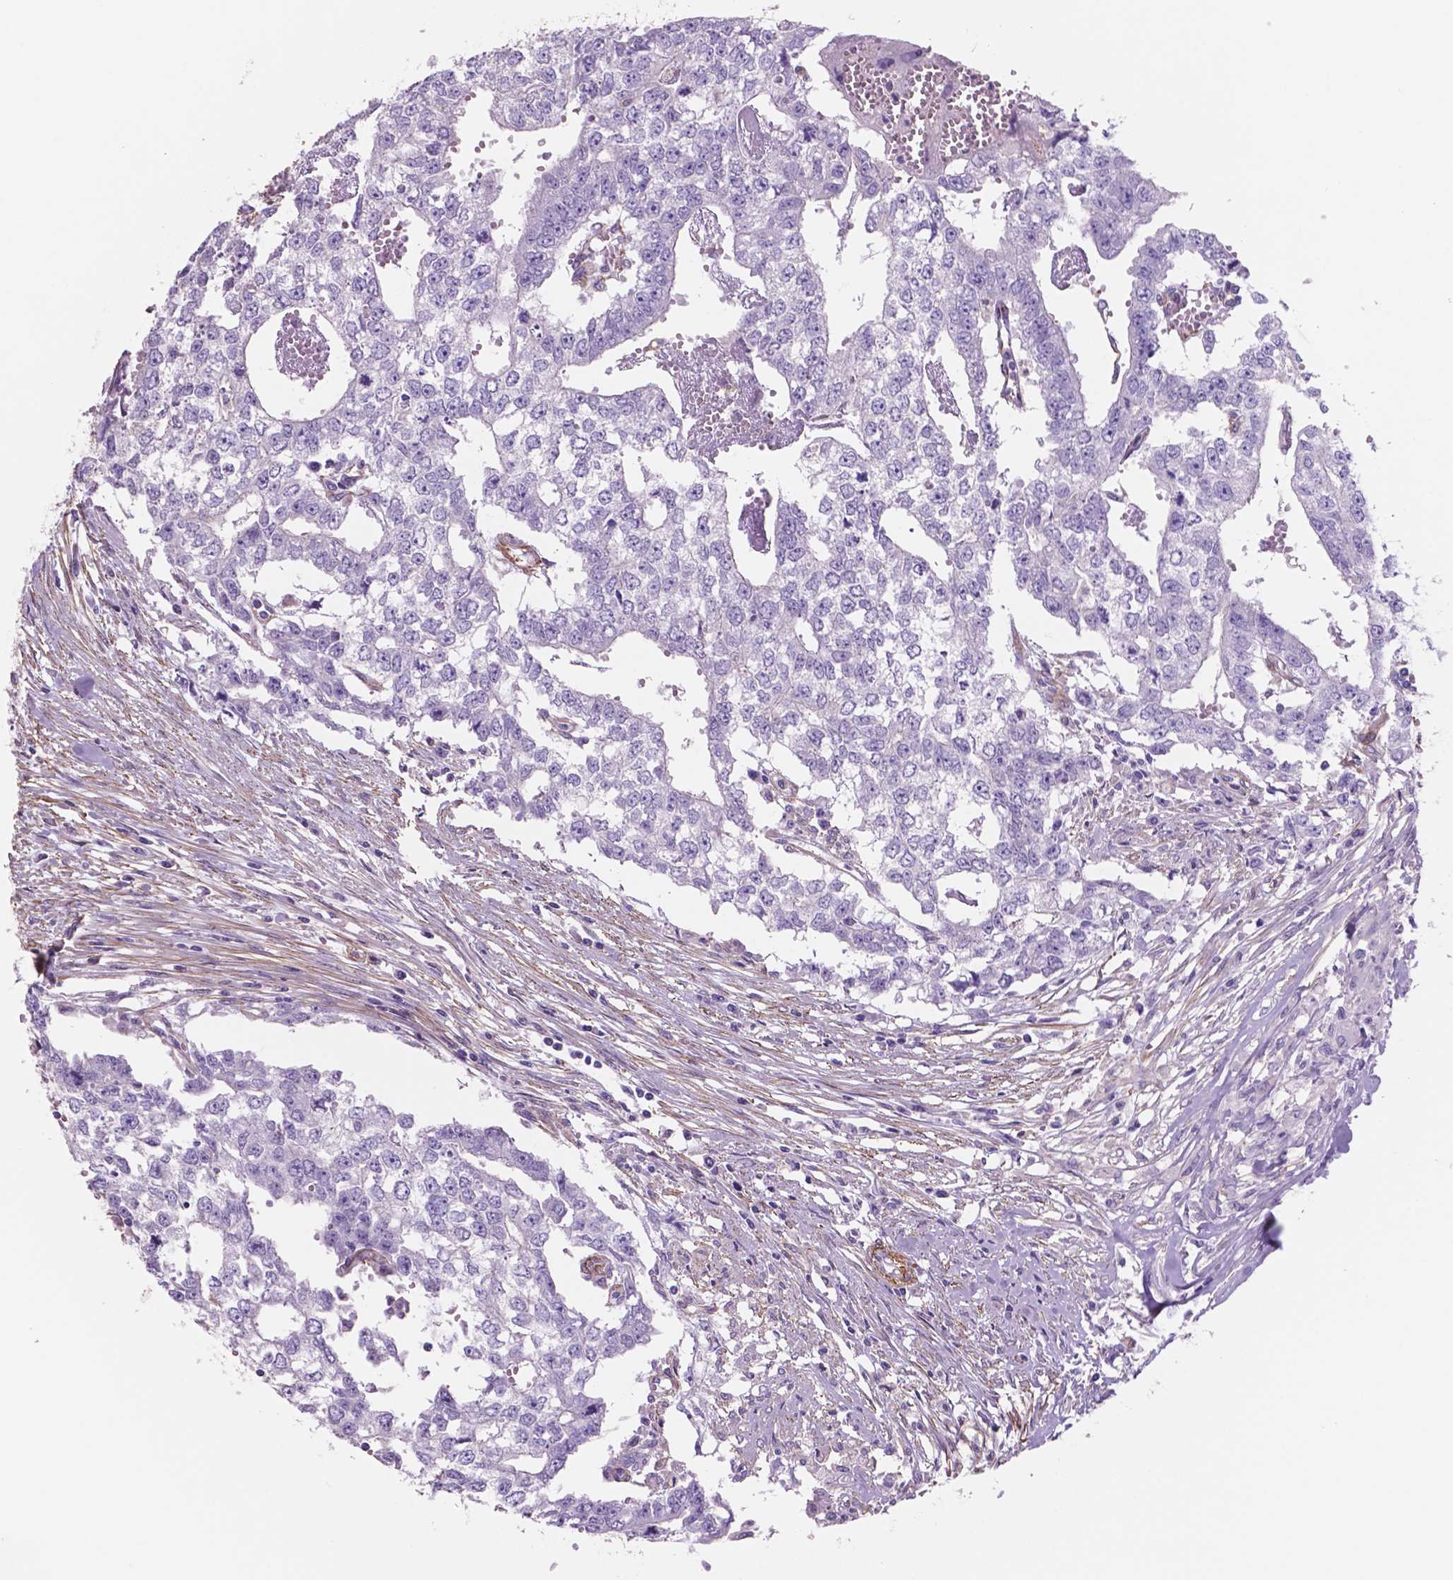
{"staining": {"intensity": "negative", "quantity": "none", "location": "none"}, "tissue": "testis cancer", "cell_type": "Tumor cells", "image_type": "cancer", "snomed": [{"axis": "morphology", "description": "Carcinoma, Embryonal, NOS"}, {"axis": "morphology", "description": "Teratoma, malignant, NOS"}, {"axis": "topography", "description": "Testis"}], "caption": "Testis cancer stained for a protein using immunohistochemistry shows no staining tumor cells.", "gene": "TOR2A", "patient": {"sex": "male", "age": 24}}